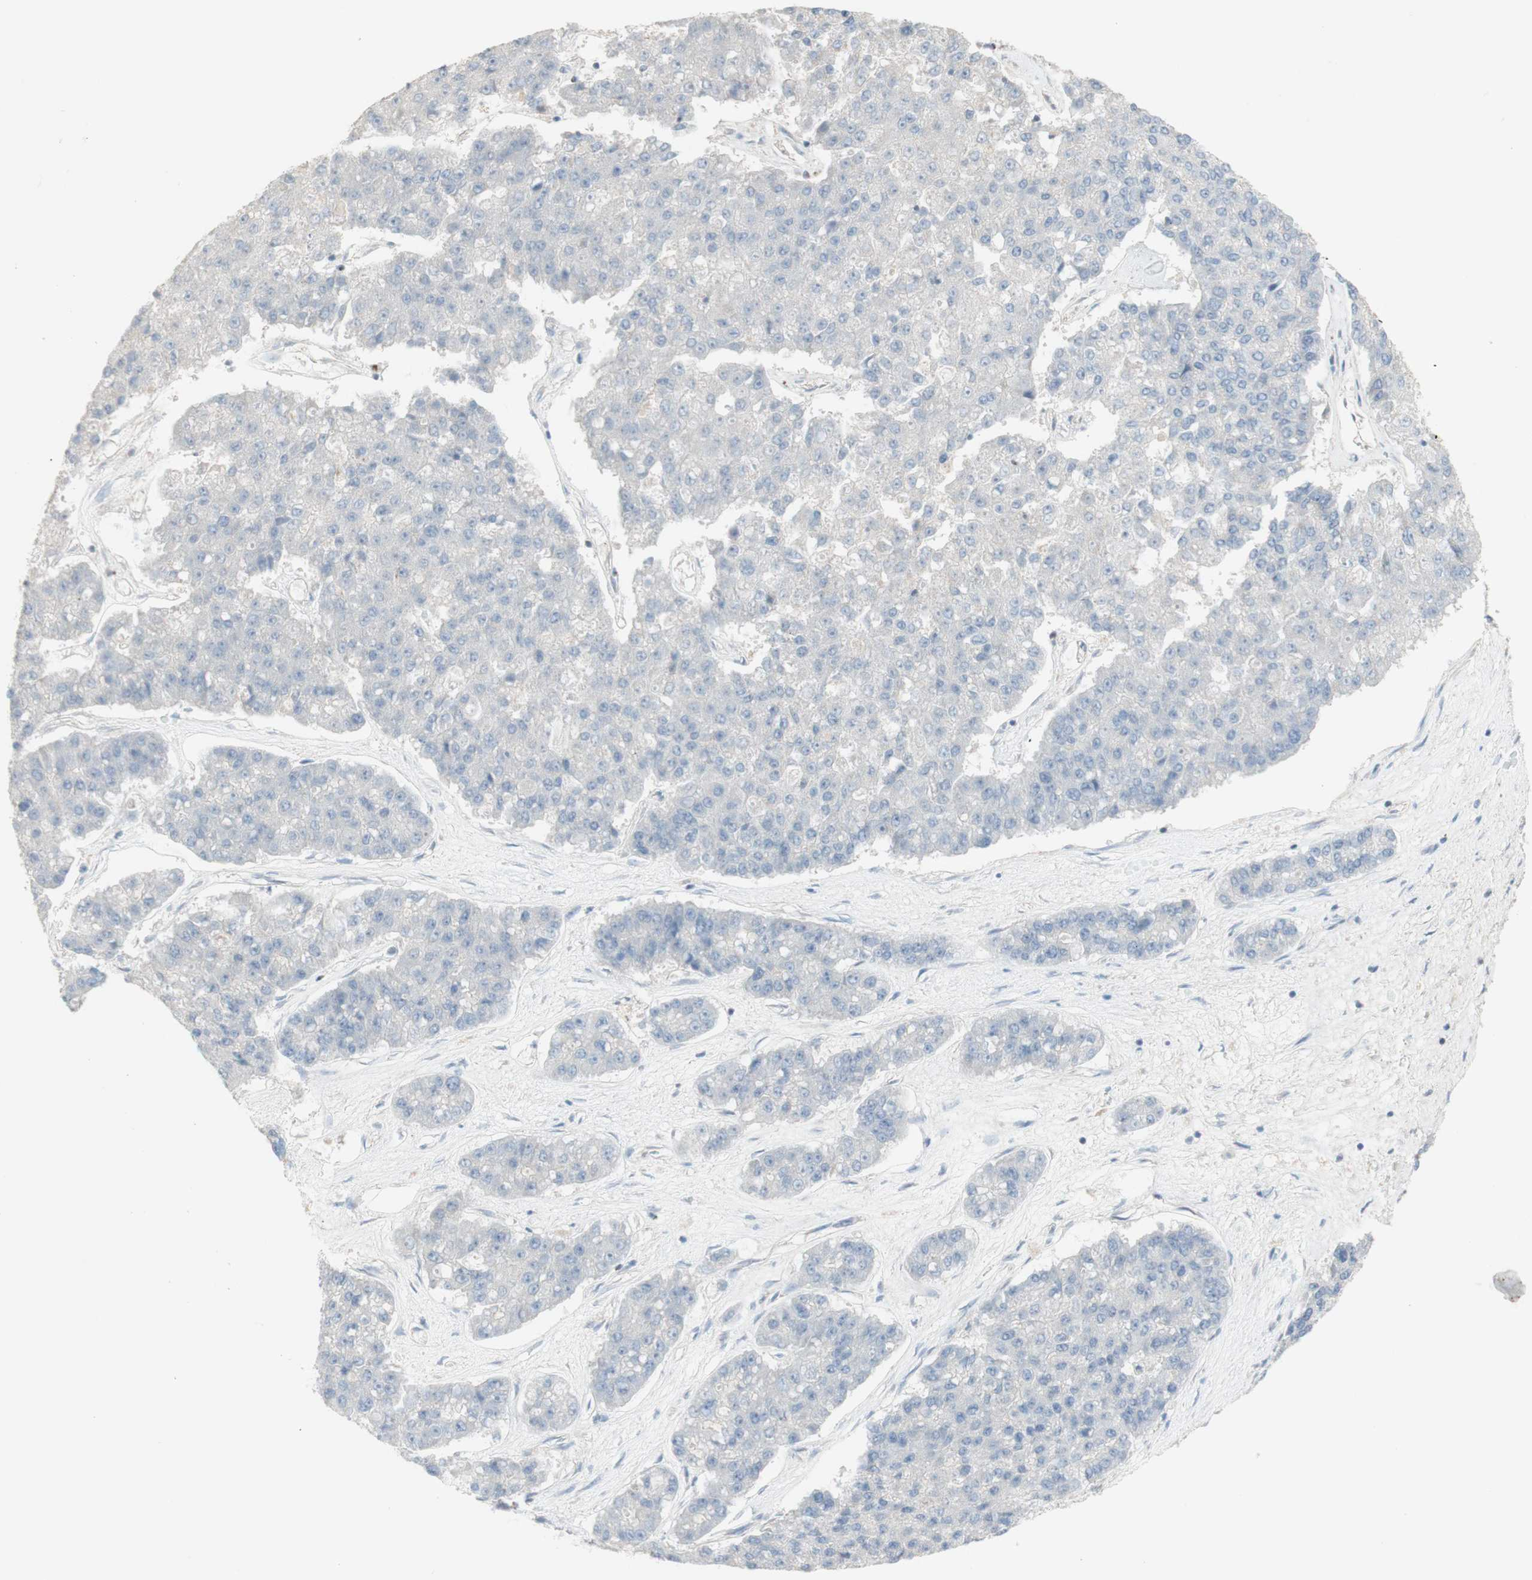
{"staining": {"intensity": "negative", "quantity": "none", "location": "none"}, "tissue": "pancreatic cancer", "cell_type": "Tumor cells", "image_type": "cancer", "snomed": [{"axis": "morphology", "description": "Adenocarcinoma, NOS"}, {"axis": "topography", "description": "Pancreas"}], "caption": "This is a photomicrograph of IHC staining of pancreatic cancer (adenocarcinoma), which shows no positivity in tumor cells.", "gene": "MANEA", "patient": {"sex": "male", "age": 50}}